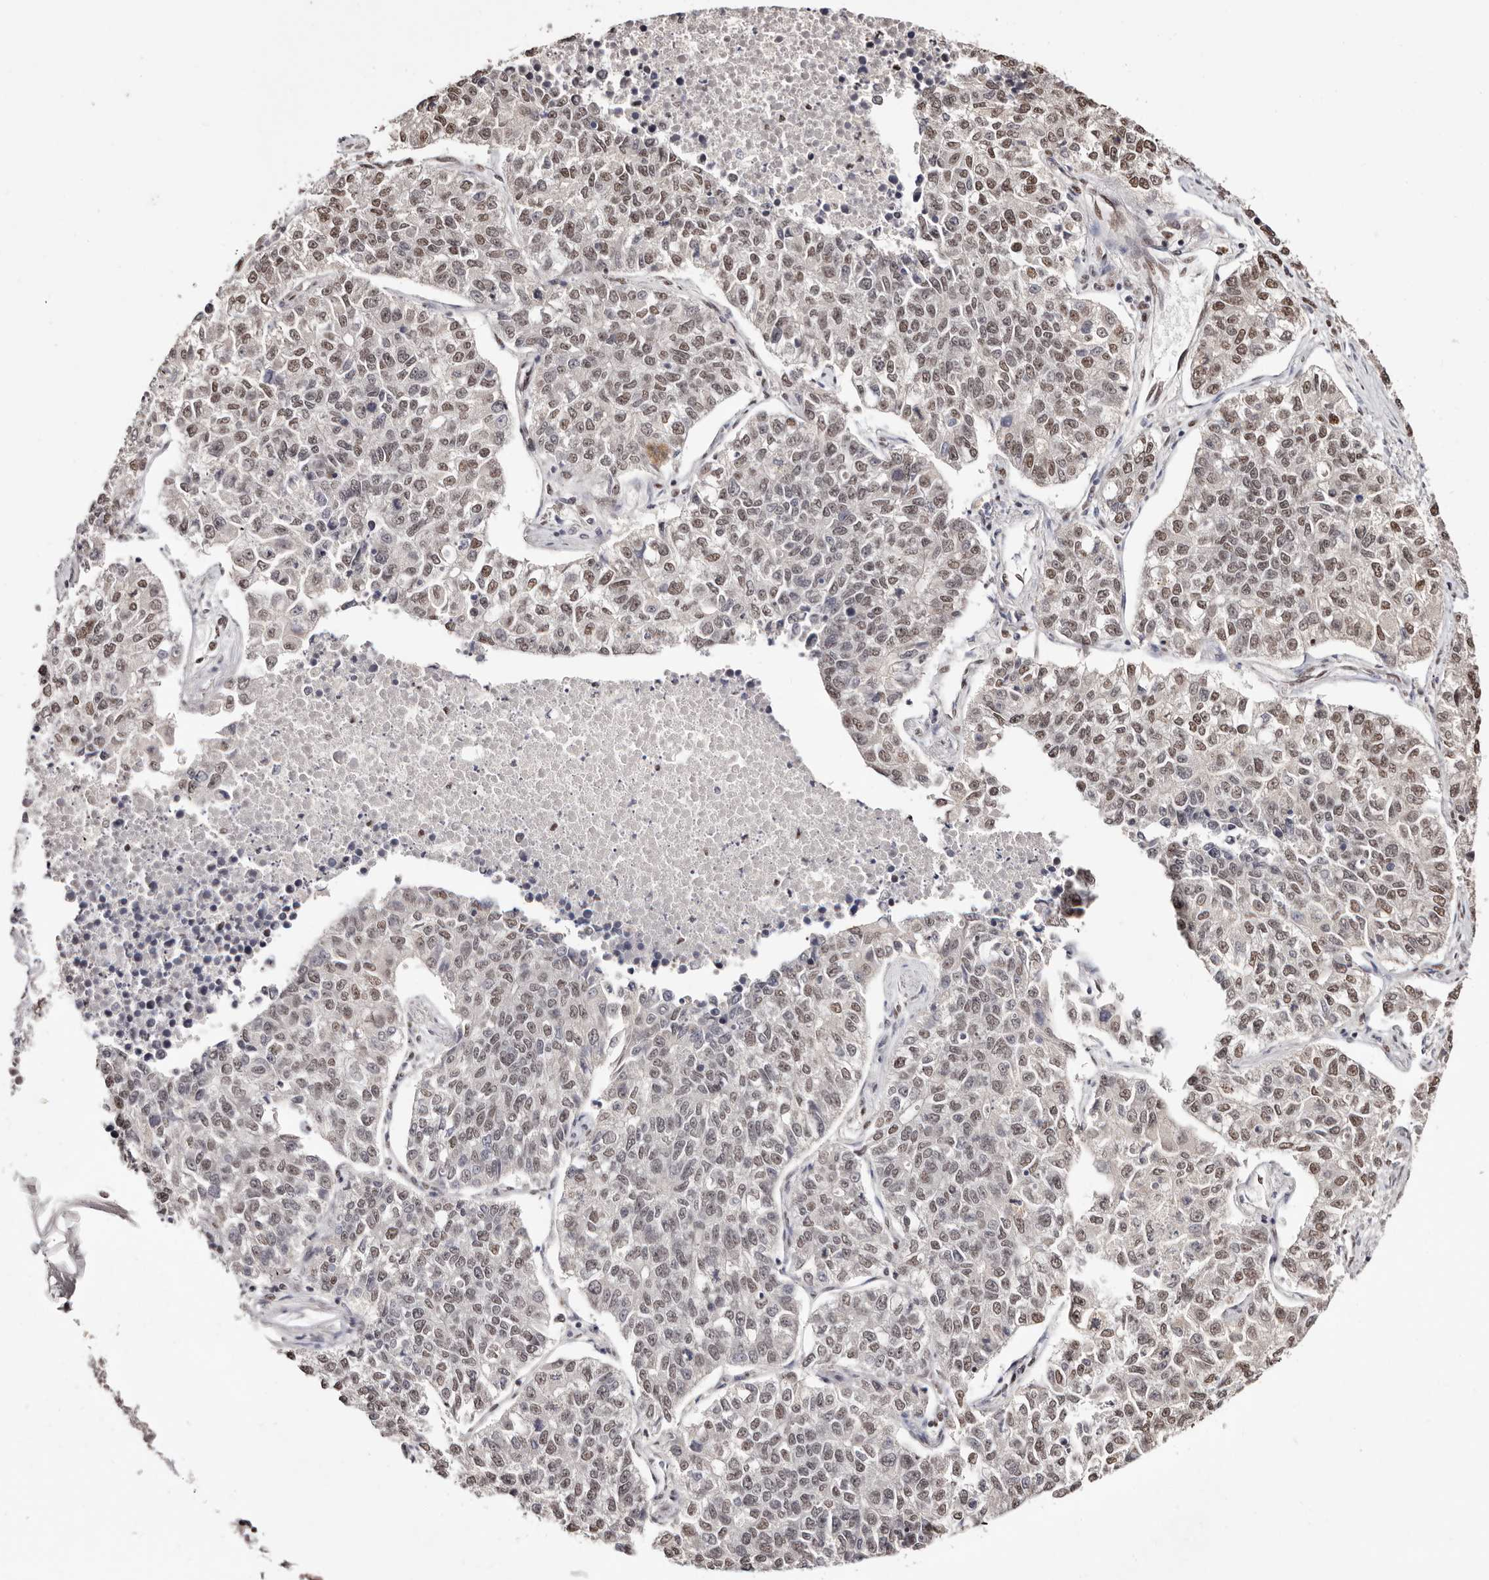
{"staining": {"intensity": "weak", "quantity": ">75%", "location": "nuclear"}, "tissue": "lung cancer", "cell_type": "Tumor cells", "image_type": "cancer", "snomed": [{"axis": "morphology", "description": "Adenocarcinoma, NOS"}, {"axis": "topography", "description": "Lung"}], "caption": "Immunohistochemistry micrograph of lung adenocarcinoma stained for a protein (brown), which reveals low levels of weak nuclear positivity in approximately >75% of tumor cells.", "gene": "BICRAL", "patient": {"sex": "male", "age": 49}}